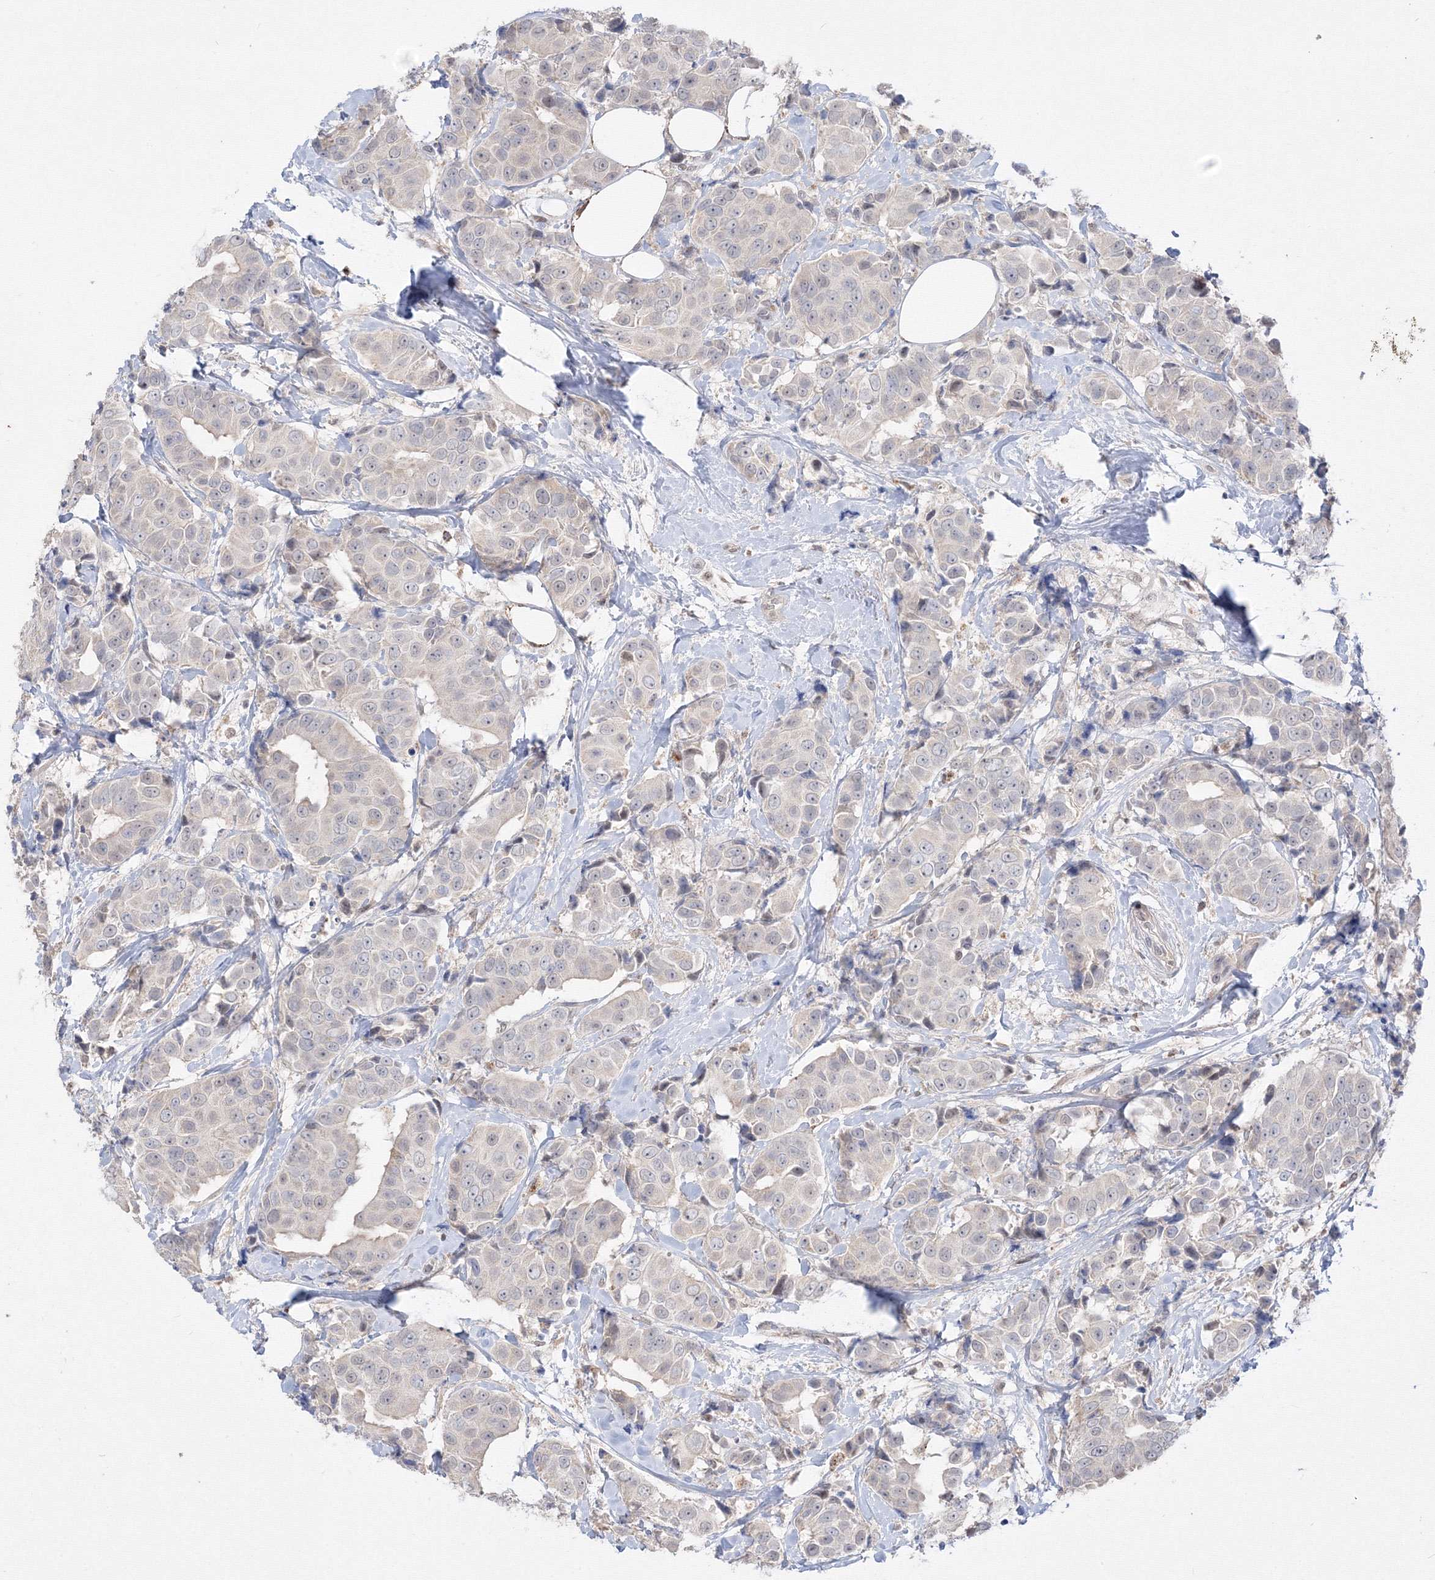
{"staining": {"intensity": "negative", "quantity": "none", "location": "none"}, "tissue": "breast cancer", "cell_type": "Tumor cells", "image_type": "cancer", "snomed": [{"axis": "morphology", "description": "Normal tissue, NOS"}, {"axis": "morphology", "description": "Duct carcinoma"}, {"axis": "topography", "description": "Breast"}], "caption": "A histopathology image of breast cancer stained for a protein exhibits no brown staining in tumor cells.", "gene": "COPS4", "patient": {"sex": "female", "age": 39}}